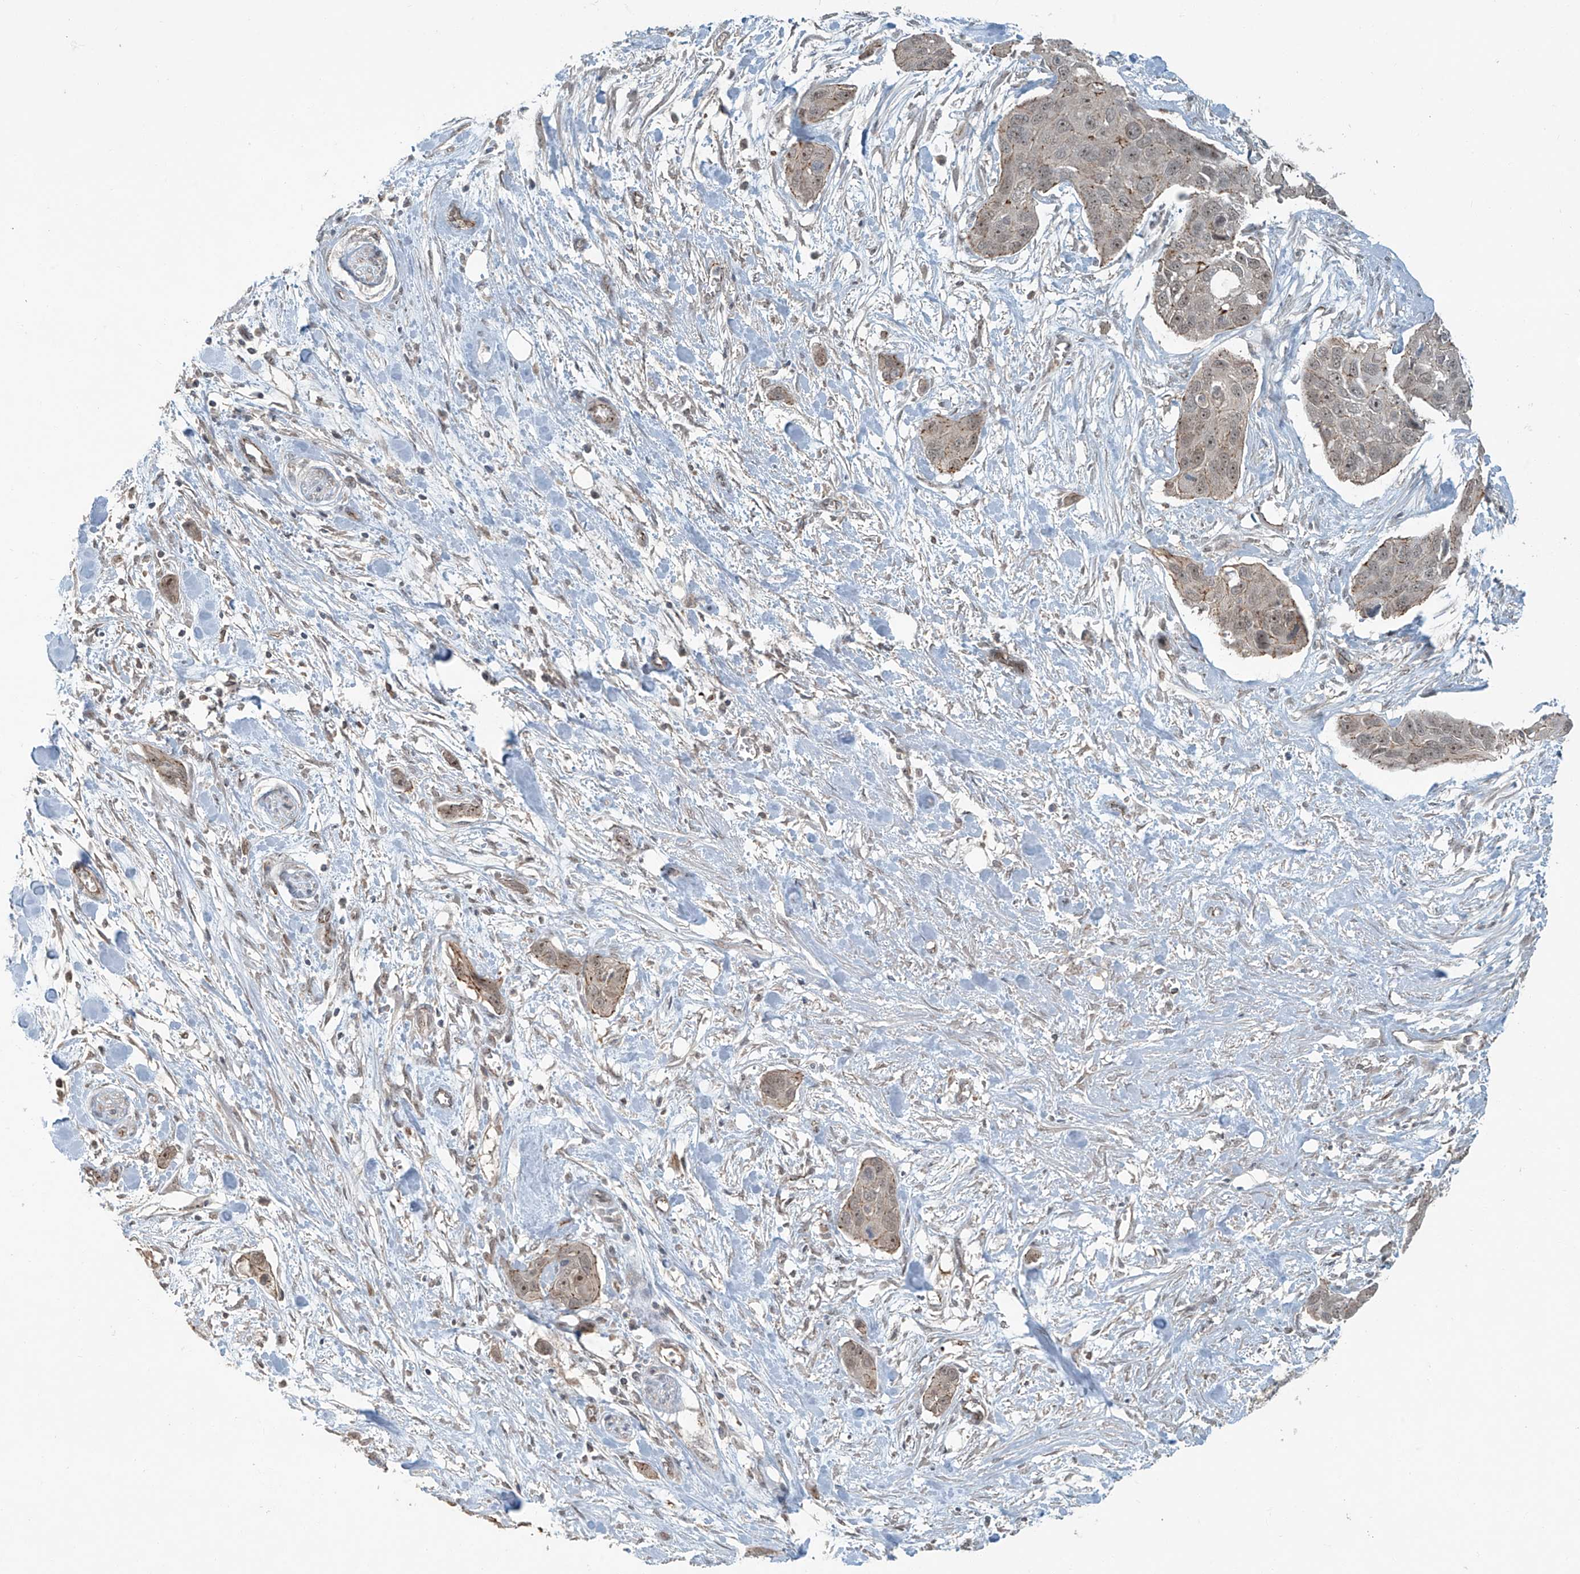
{"staining": {"intensity": "weak", "quantity": ">75%", "location": "cytoplasmic/membranous"}, "tissue": "pancreatic cancer", "cell_type": "Tumor cells", "image_type": "cancer", "snomed": [{"axis": "morphology", "description": "Adenocarcinoma, NOS"}, {"axis": "topography", "description": "Pancreas"}], "caption": "Adenocarcinoma (pancreatic) stained with a brown dye displays weak cytoplasmic/membranous positive expression in approximately >75% of tumor cells.", "gene": "ZNF16", "patient": {"sex": "female", "age": 60}}